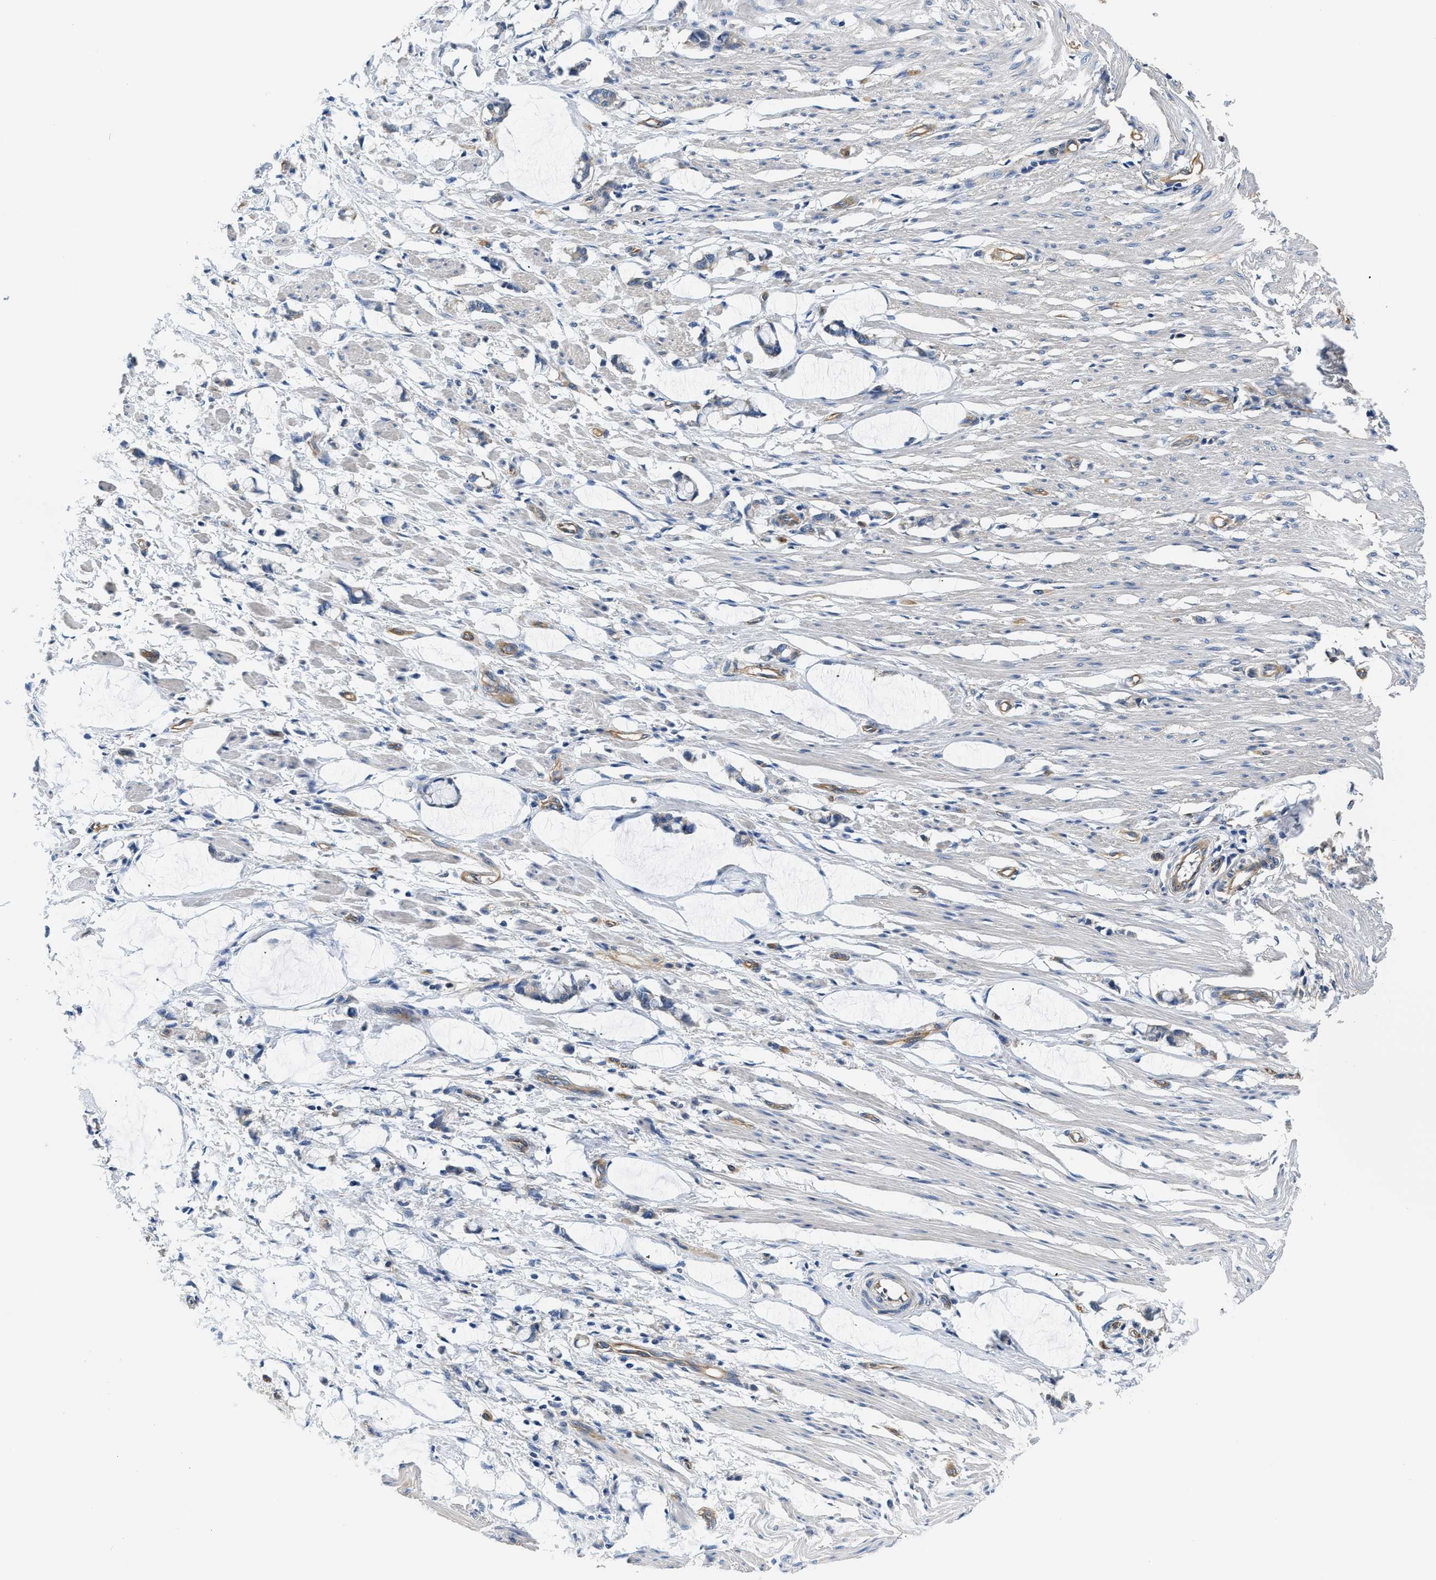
{"staining": {"intensity": "weak", "quantity": "25%-75%", "location": "cytoplasmic/membranous"}, "tissue": "smooth muscle", "cell_type": "Smooth muscle cells", "image_type": "normal", "snomed": [{"axis": "morphology", "description": "Normal tissue, NOS"}, {"axis": "morphology", "description": "Adenocarcinoma, NOS"}, {"axis": "topography", "description": "Smooth muscle"}, {"axis": "topography", "description": "Colon"}], "caption": "IHC (DAB) staining of normal human smooth muscle exhibits weak cytoplasmic/membranous protein expression in about 25%-75% of smooth muscle cells.", "gene": "CSDE1", "patient": {"sex": "male", "age": 14}}